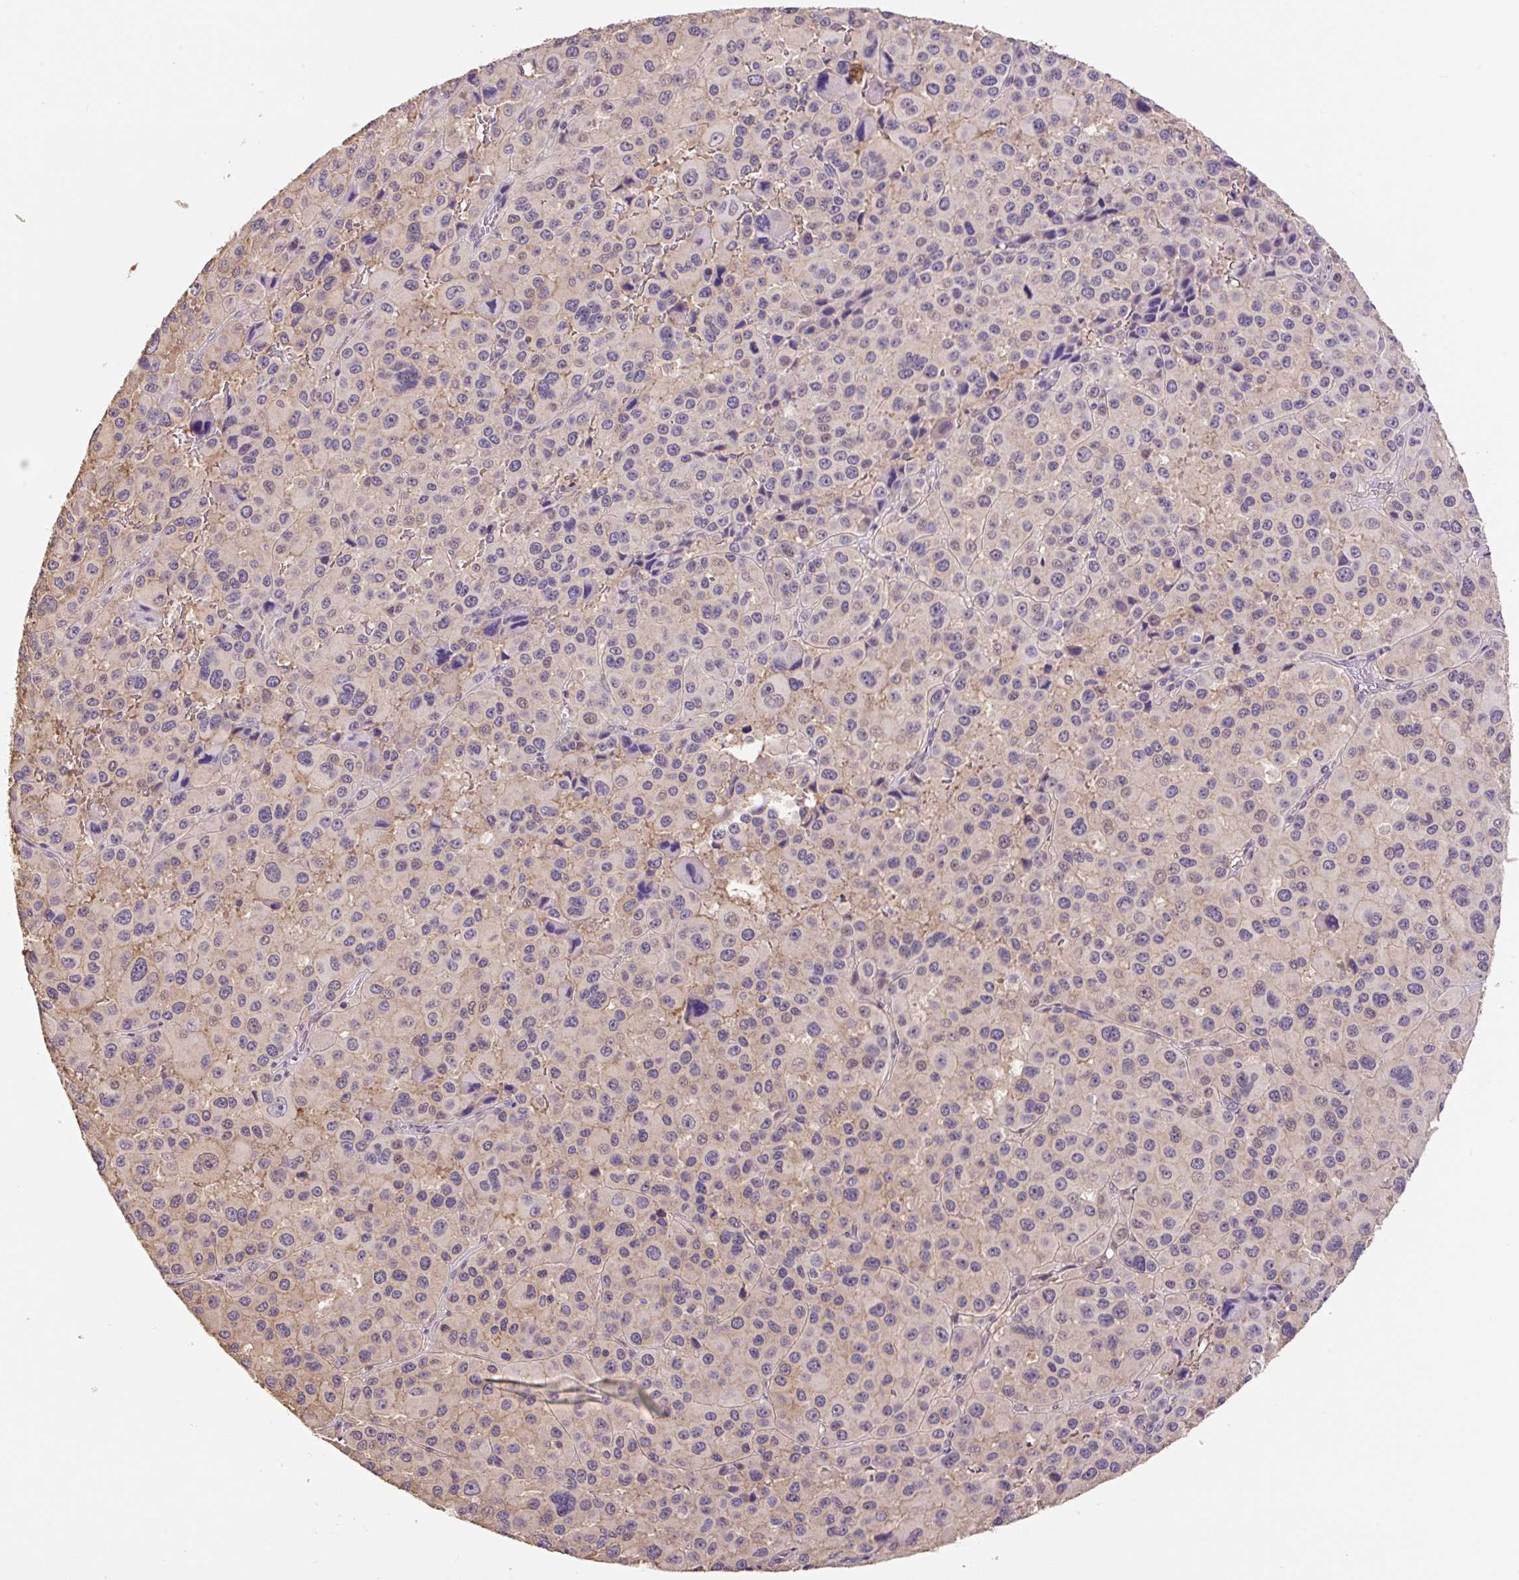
{"staining": {"intensity": "moderate", "quantity": "<25%", "location": "cytoplasmic/membranous"}, "tissue": "melanoma", "cell_type": "Tumor cells", "image_type": "cancer", "snomed": [{"axis": "morphology", "description": "Malignant melanoma, Metastatic site"}, {"axis": "topography", "description": "Lymph node"}], "caption": "Immunohistochemical staining of human melanoma exhibits low levels of moderate cytoplasmic/membranous staining in approximately <25% of tumor cells. (Stains: DAB in brown, nuclei in blue, Microscopy: brightfield microscopy at high magnification).", "gene": "COX8A", "patient": {"sex": "female", "age": 65}}